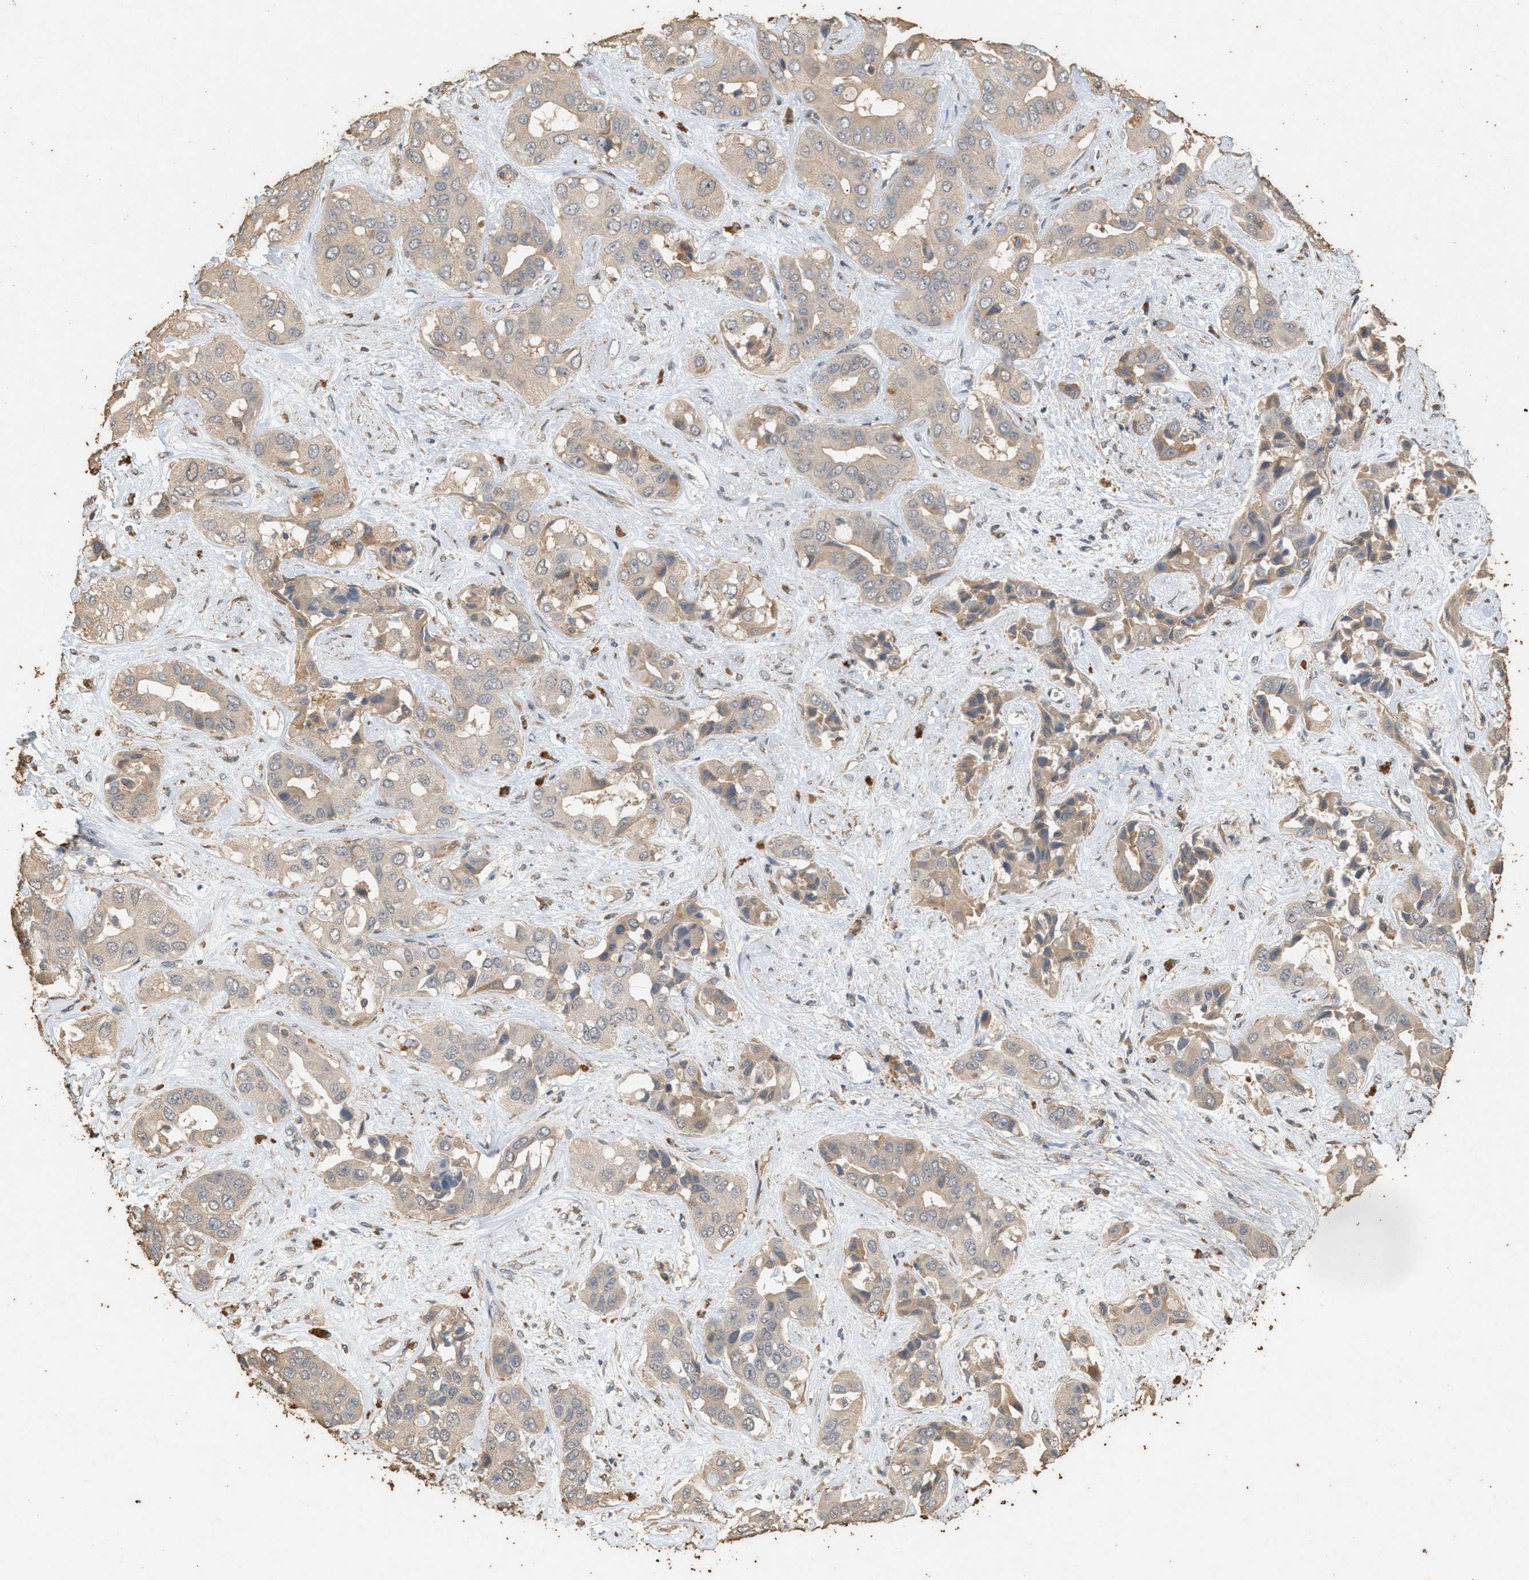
{"staining": {"intensity": "weak", "quantity": "25%-75%", "location": "cytoplasmic/membranous"}, "tissue": "liver cancer", "cell_type": "Tumor cells", "image_type": "cancer", "snomed": [{"axis": "morphology", "description": "Cholangiocarcinoma"}, {"axis": "topography", "description": "Liver"}], "caption": "Liver cancer tissue displays weak cytoplasmic/membranous positivity in about 25%-75% of tumor cells", "gene": "DCAF7", "patient": {"sex": "female", "age": 52}}